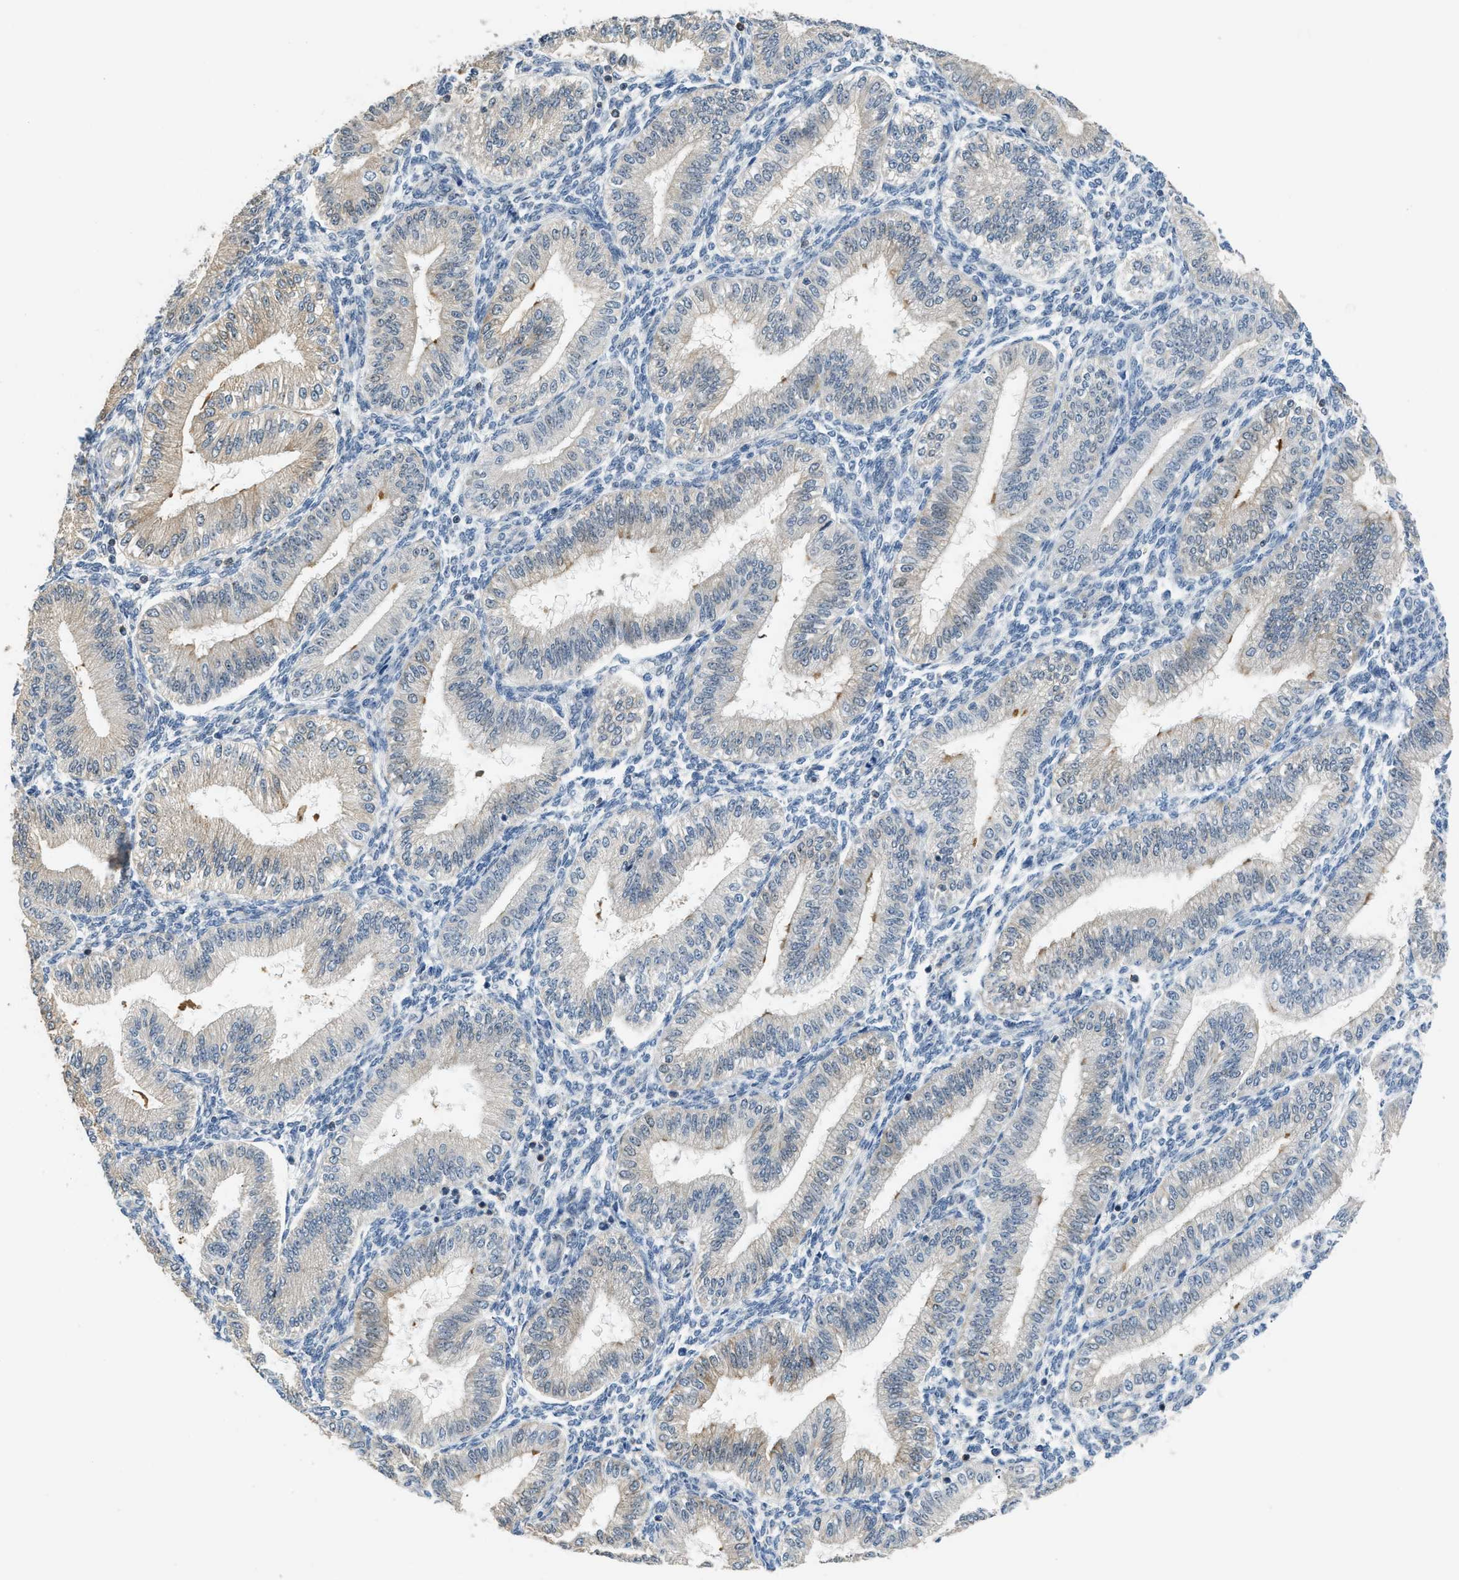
{"staining": {"intensity": "negative", "quantity": "none", "location": "none"}, "tissue": "endometrium", "cell_type": "Cells in endometrial stroma", "image_type": "normal", "snomed": [{"axis": "morphology", "description": "Normal tissue, NOS"}, {"axis": "topography", "description": "Endometrium"}], "caption": "Immunohistochemistry (IHC) of unremarkable endometrium reveals no positivity in cells in endometrial stroma.", "gene": "TMEM154", "patient": {"sex": "female", "age": 39}}